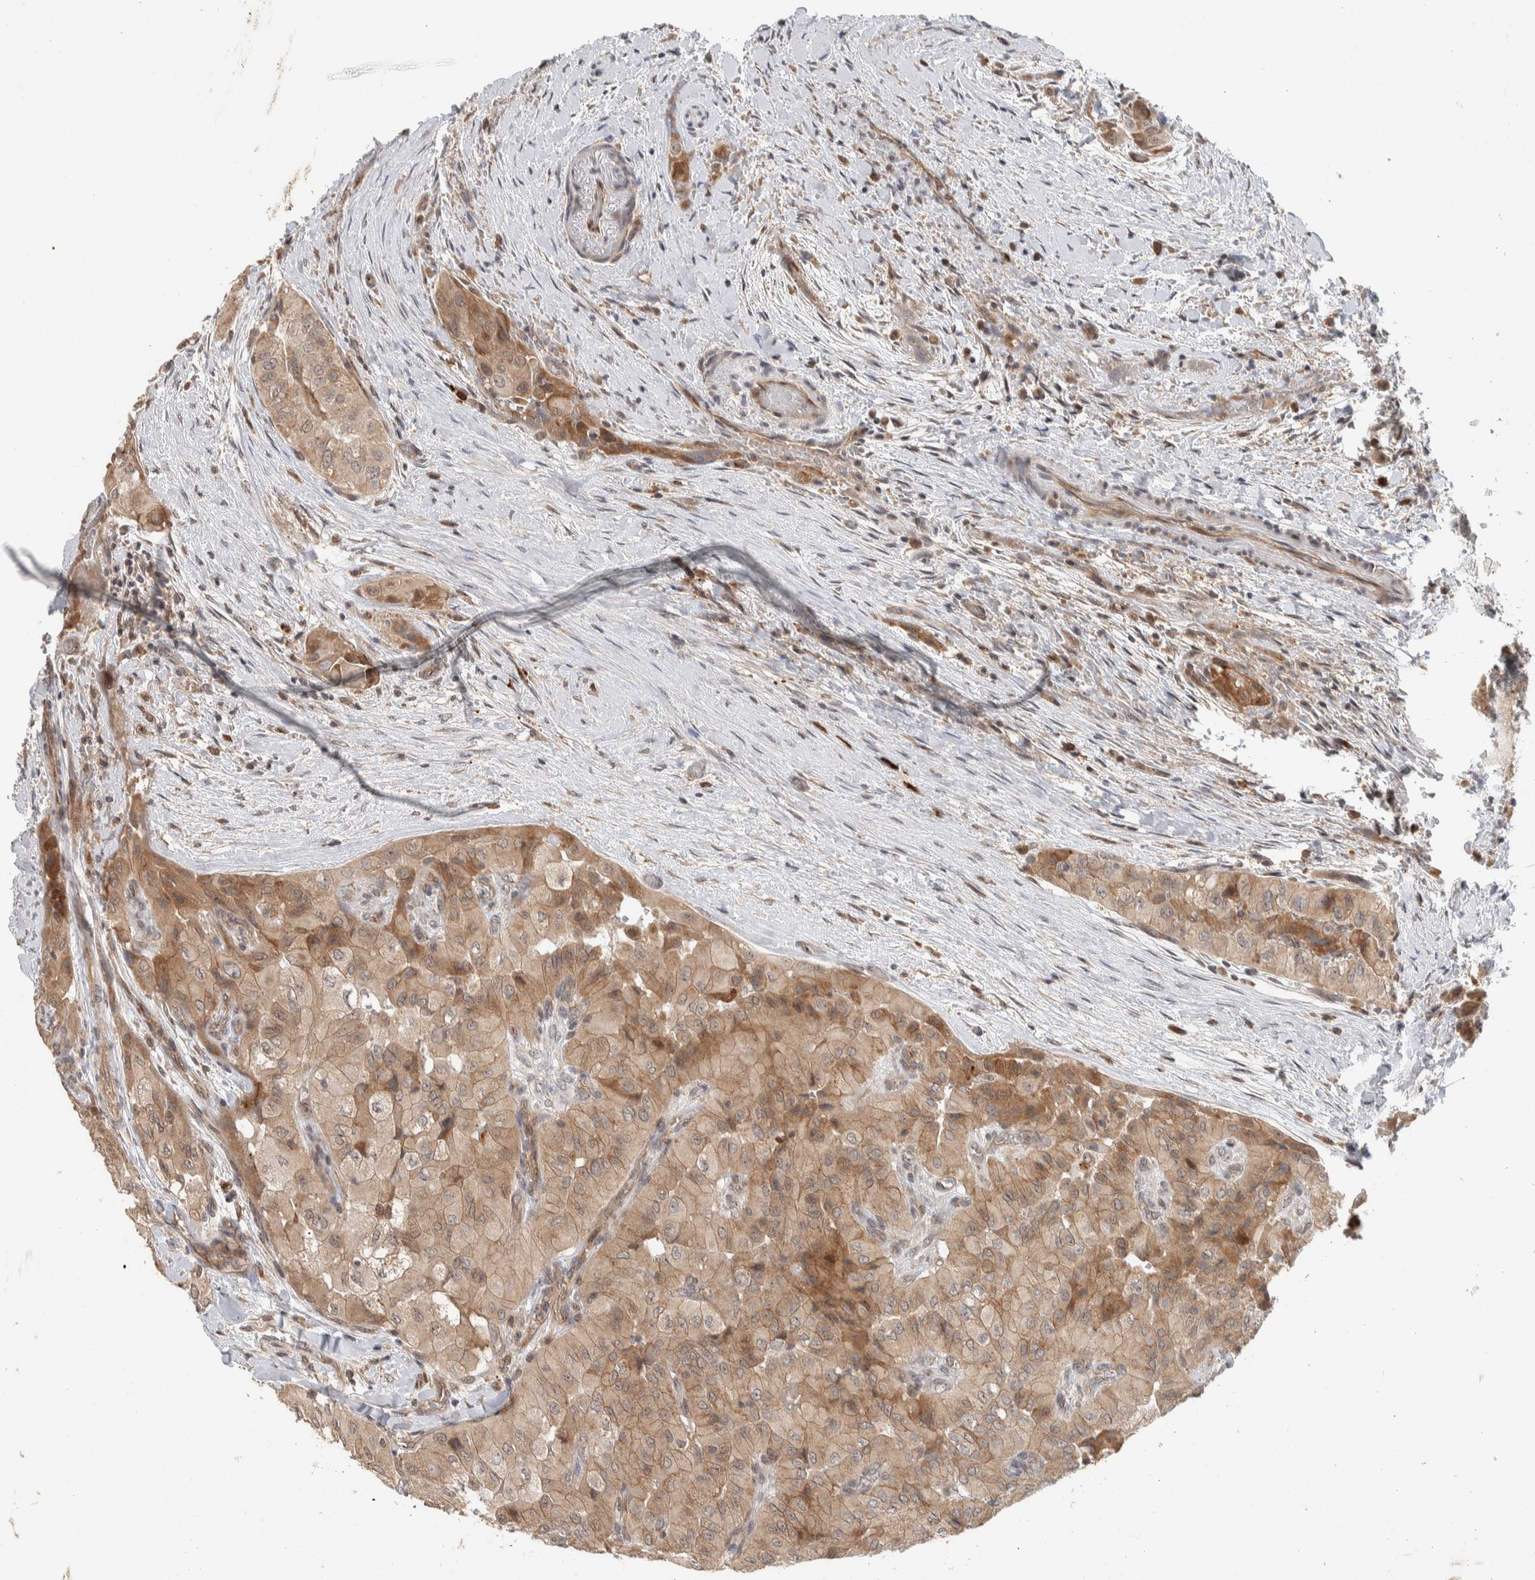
{"staining": {"intensity": "weak", "quantity": ">75%", "location": "cytoplasmic/membranous"}, "tissue": "thyroid cancer", "cell_type": "Tumor cells", "image_type": "cancer", "snomed": [{"axis": "morphology", "description": "Papillary adenocarcinoma, NOS"}, {"axis": "topography", "description": "Thyroid gland"}], "caption": "This is an image of IHC staining of thyroid papillary adenocarcinoma, which shows weak positivity in the cytoplasmic/membranous of tumor cells.", "gene": "DEPTOR", "patient": {"sex": "female", "age": 59}}